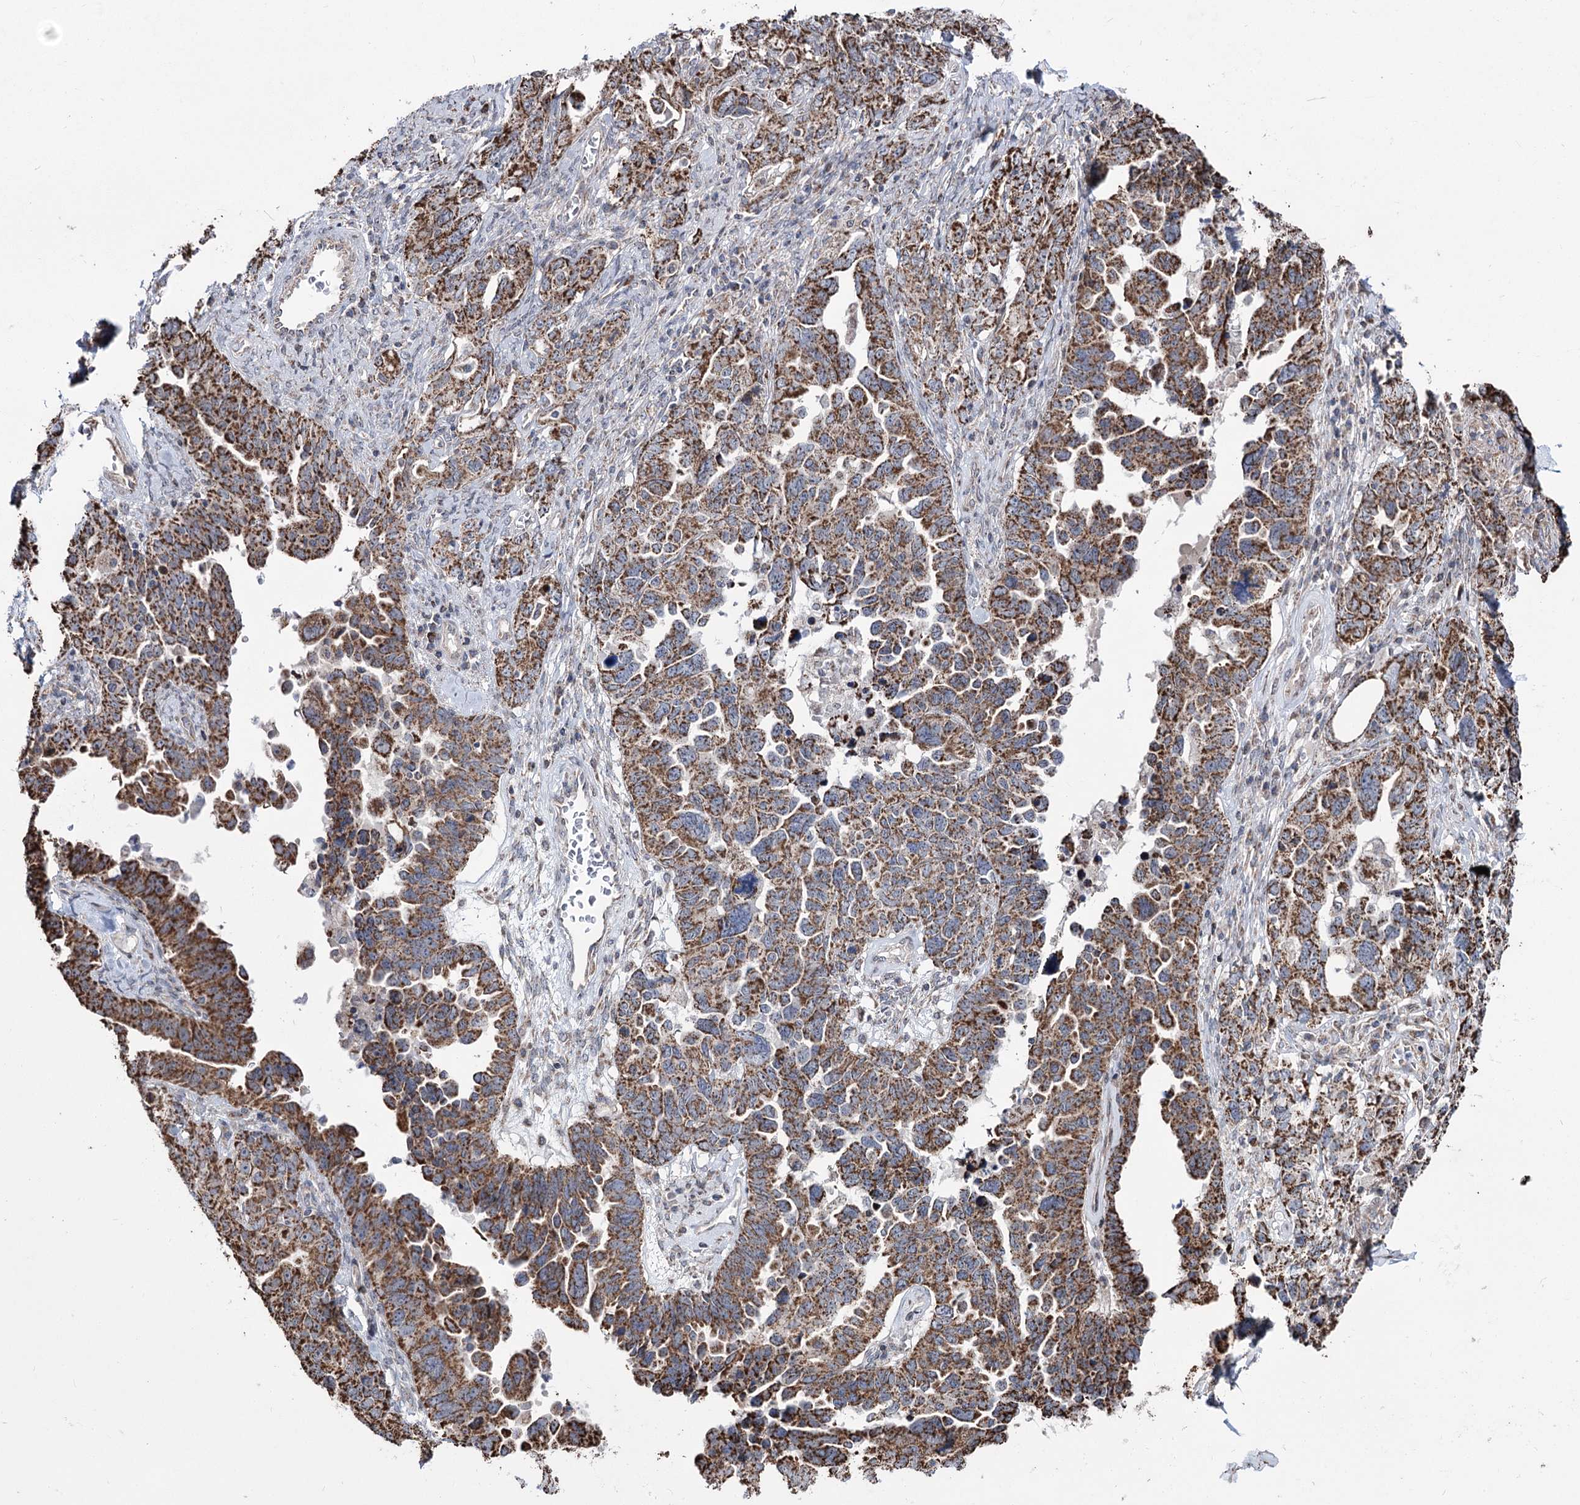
{"staining": {"intensity": "moderate", "quantity": ">75%", "location": "cytoplasmic/membranous"}, "tissue": "ovarian cancer", "cell_type": "Tumor cells", "image_type": "cancer", "snomed": [{"axis": "morphology", "description": "Carcinoma, endometroid"}, {"axis": "topography", "description": "Ovary"}], "caption": "Protein staining by immunohistochemistry (IHC) shows moderate cytoplasmic/membranous expression in approximately >75% of tumor cells in ovarian endometroid carcinoma.", "gene": "CREB3L4", "patient": {"sex": "female", "age": 62}}